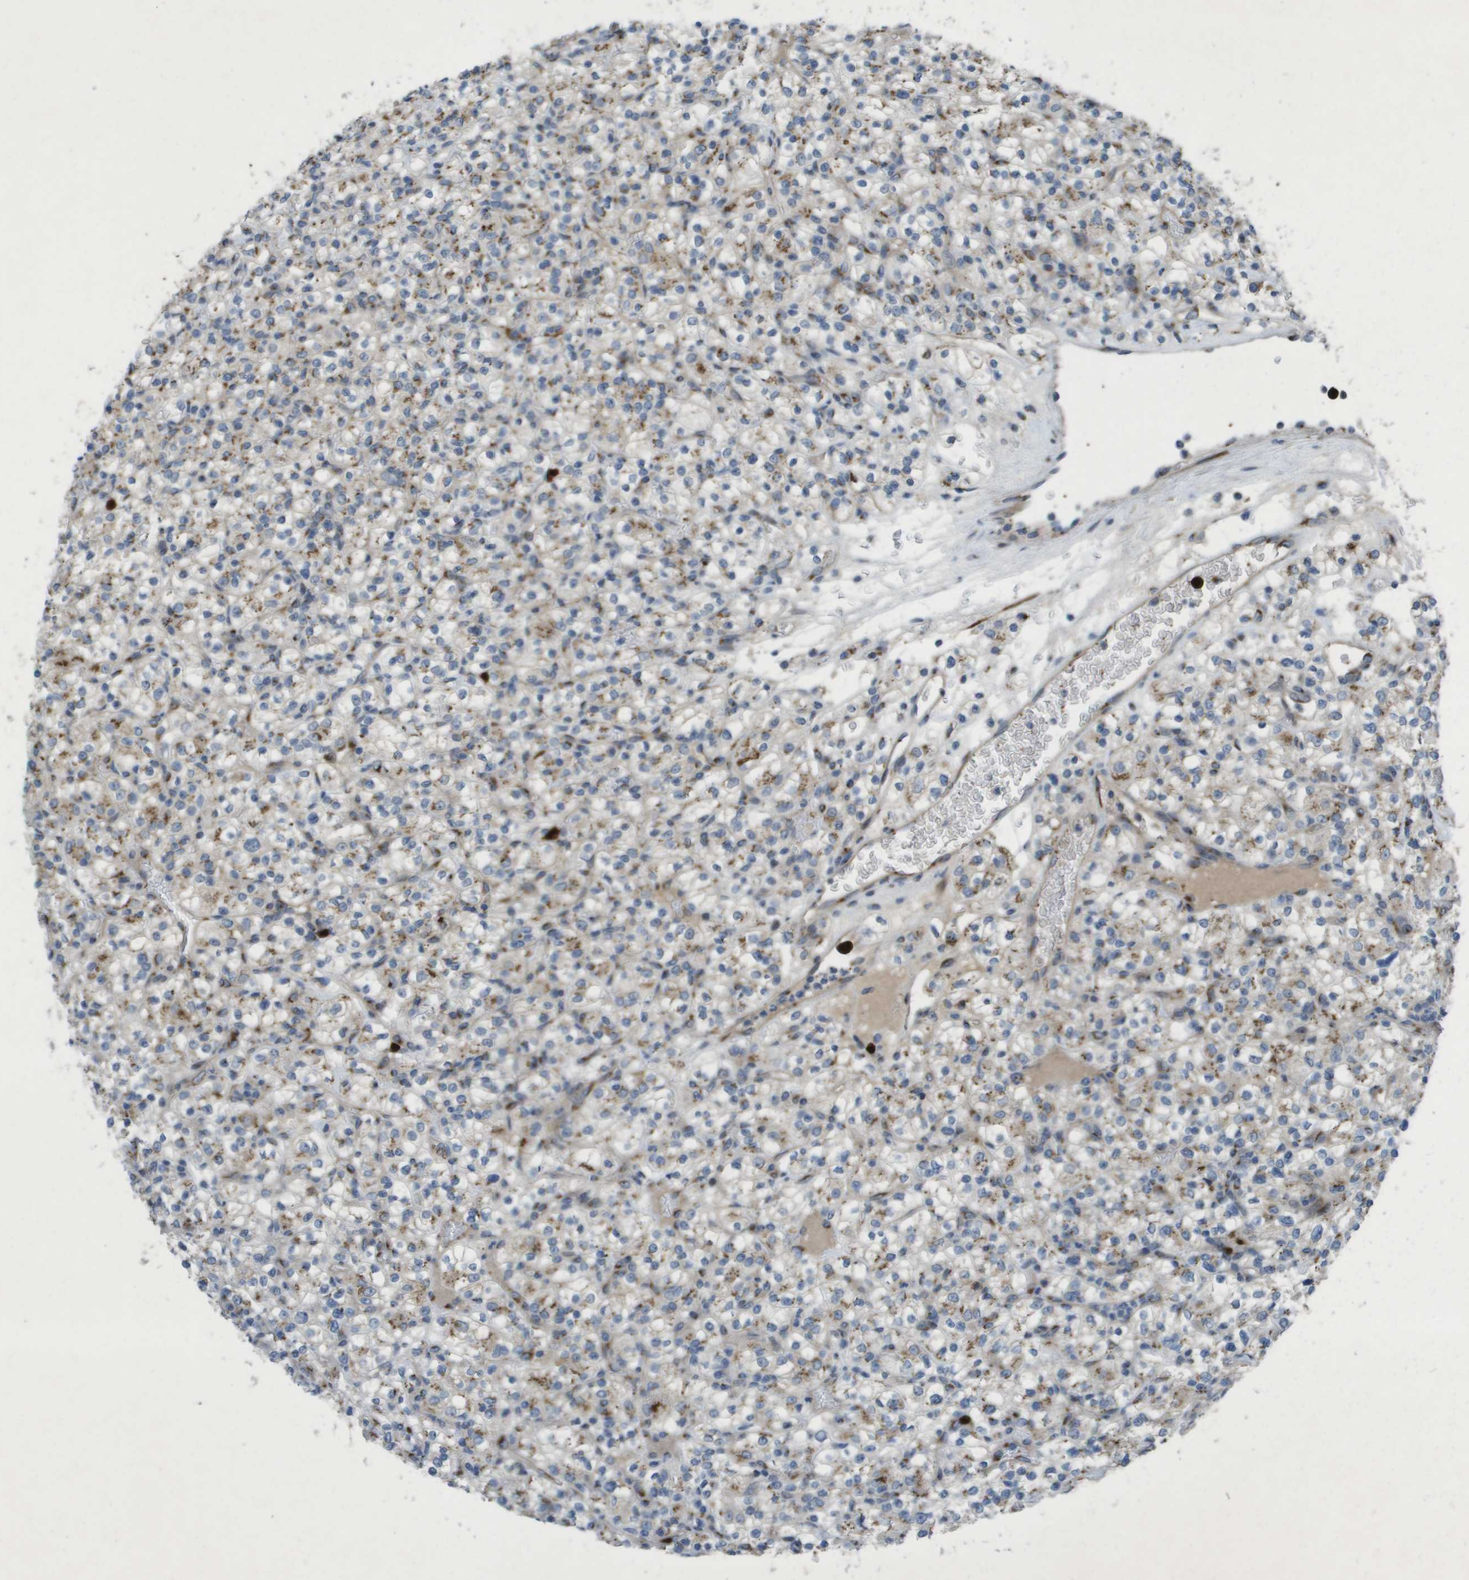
{"staining": {"intensity": "moderate", "quantity": "<25%", "location": "cytoplasmic/membranous"}, "tissue": "renal cancer", "cell_type": "Tumor cells", "image_type": "cancer", "snomed": [{"axis": "morphology", "description": "Normal tissue, NOS"}, {"axis": "morphology", "description": "Adenocarcinoma, NOS"}, {"axis": "topography", "description": "Kidney"}], "caption": "A brown stain shows moderate cytoplasmic/membranous expression of a protein in adenocarcinoma (renal) tumor cells.", "gene": "QSOX2", "patient": {"sex": "female", "age": 72}}